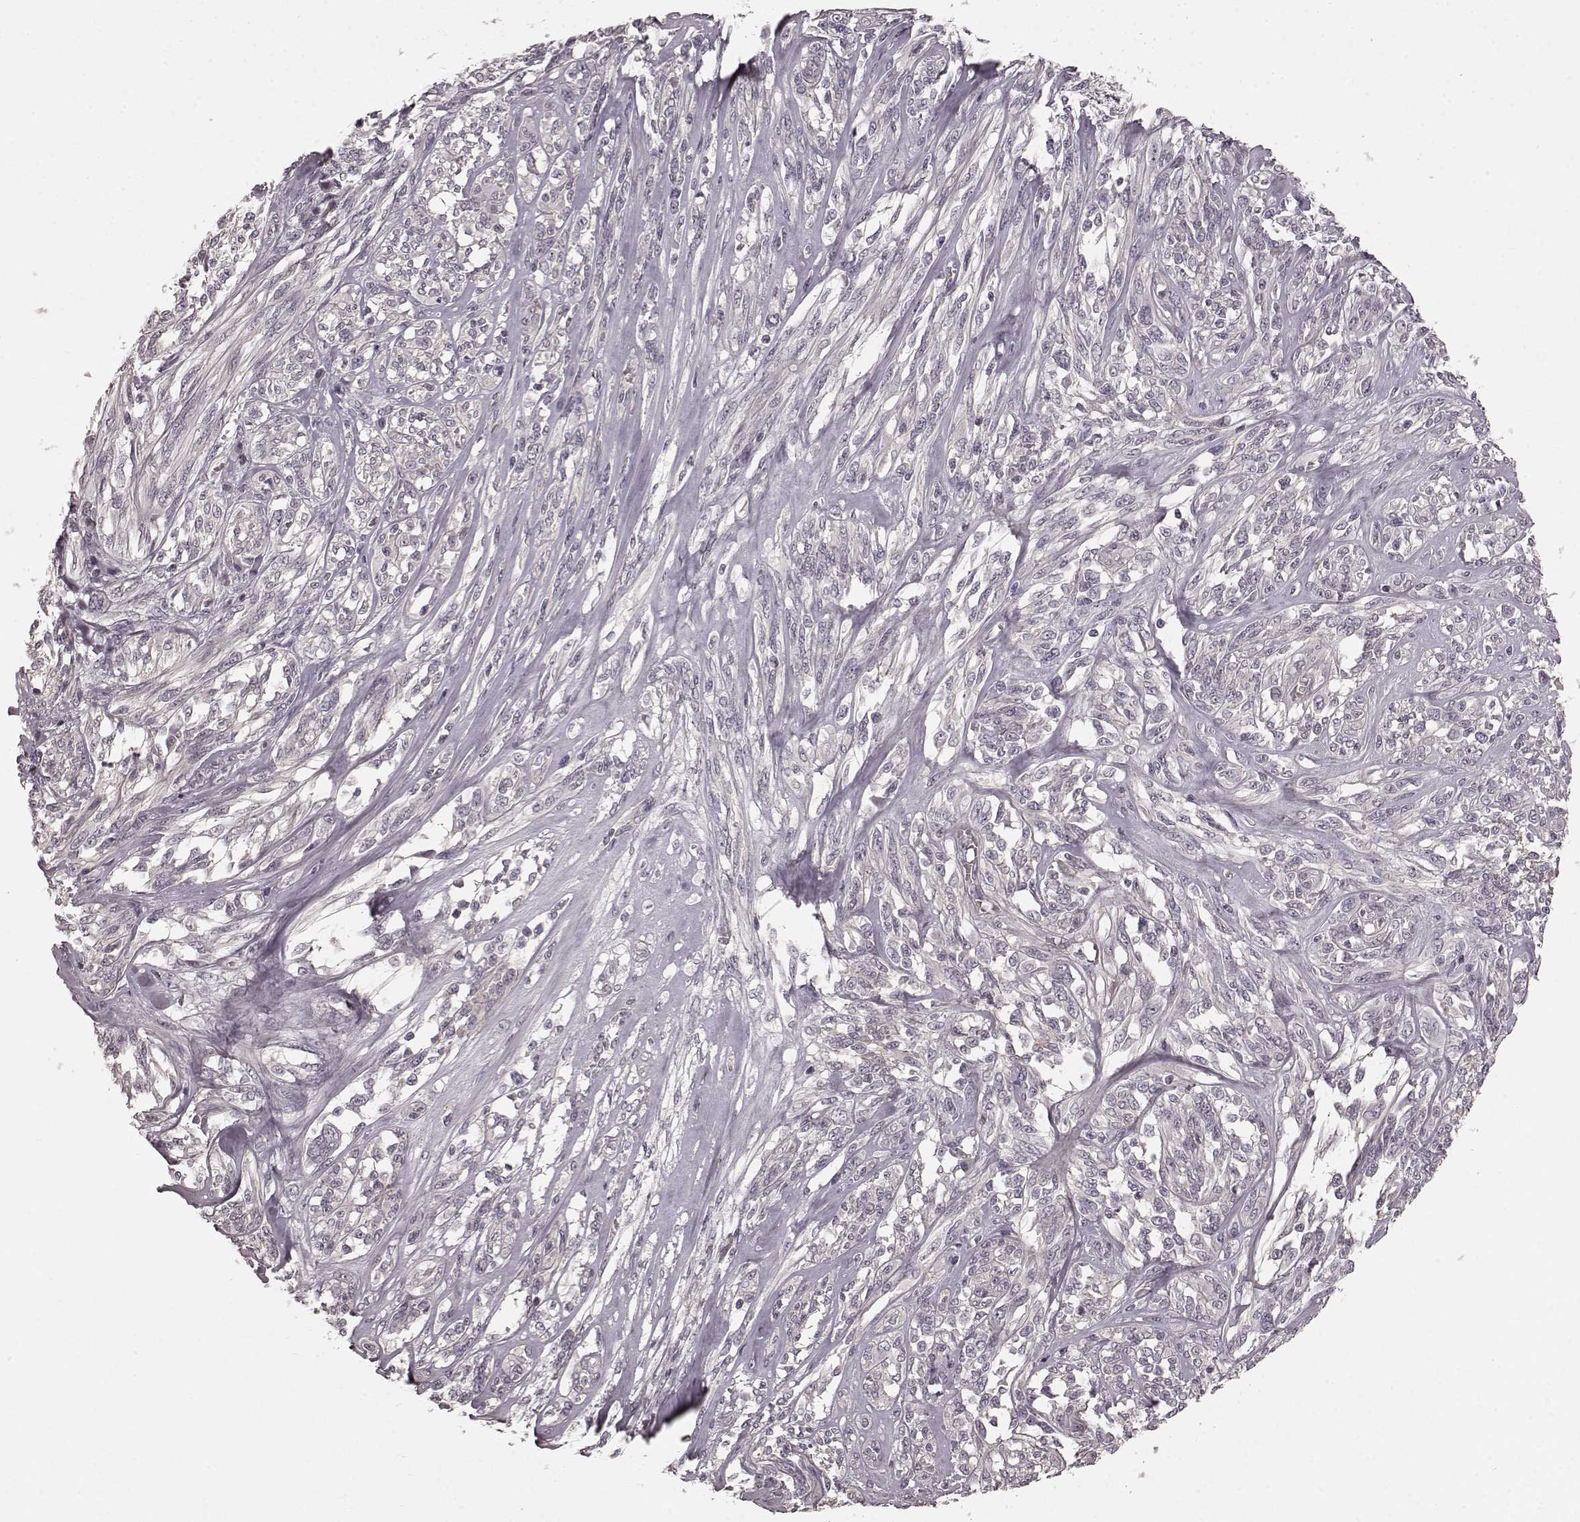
{"staining": {"intensity": "negative", "quantity": "none", "location": "none"}, "tissue": "melanoma", "cell_type": "Tumor cells", "image_type": "cancer", "snomed": [{"axis": "morphology", "description": "Malignant melanoma, NOS"}, {"axis": "topography", "description": "Skin"}], "caption": "Tumor cells show no significant protein expression in malignant melanoma.", "gene": "PRKCE", "patient": {"sex": "female", "age": 91}}